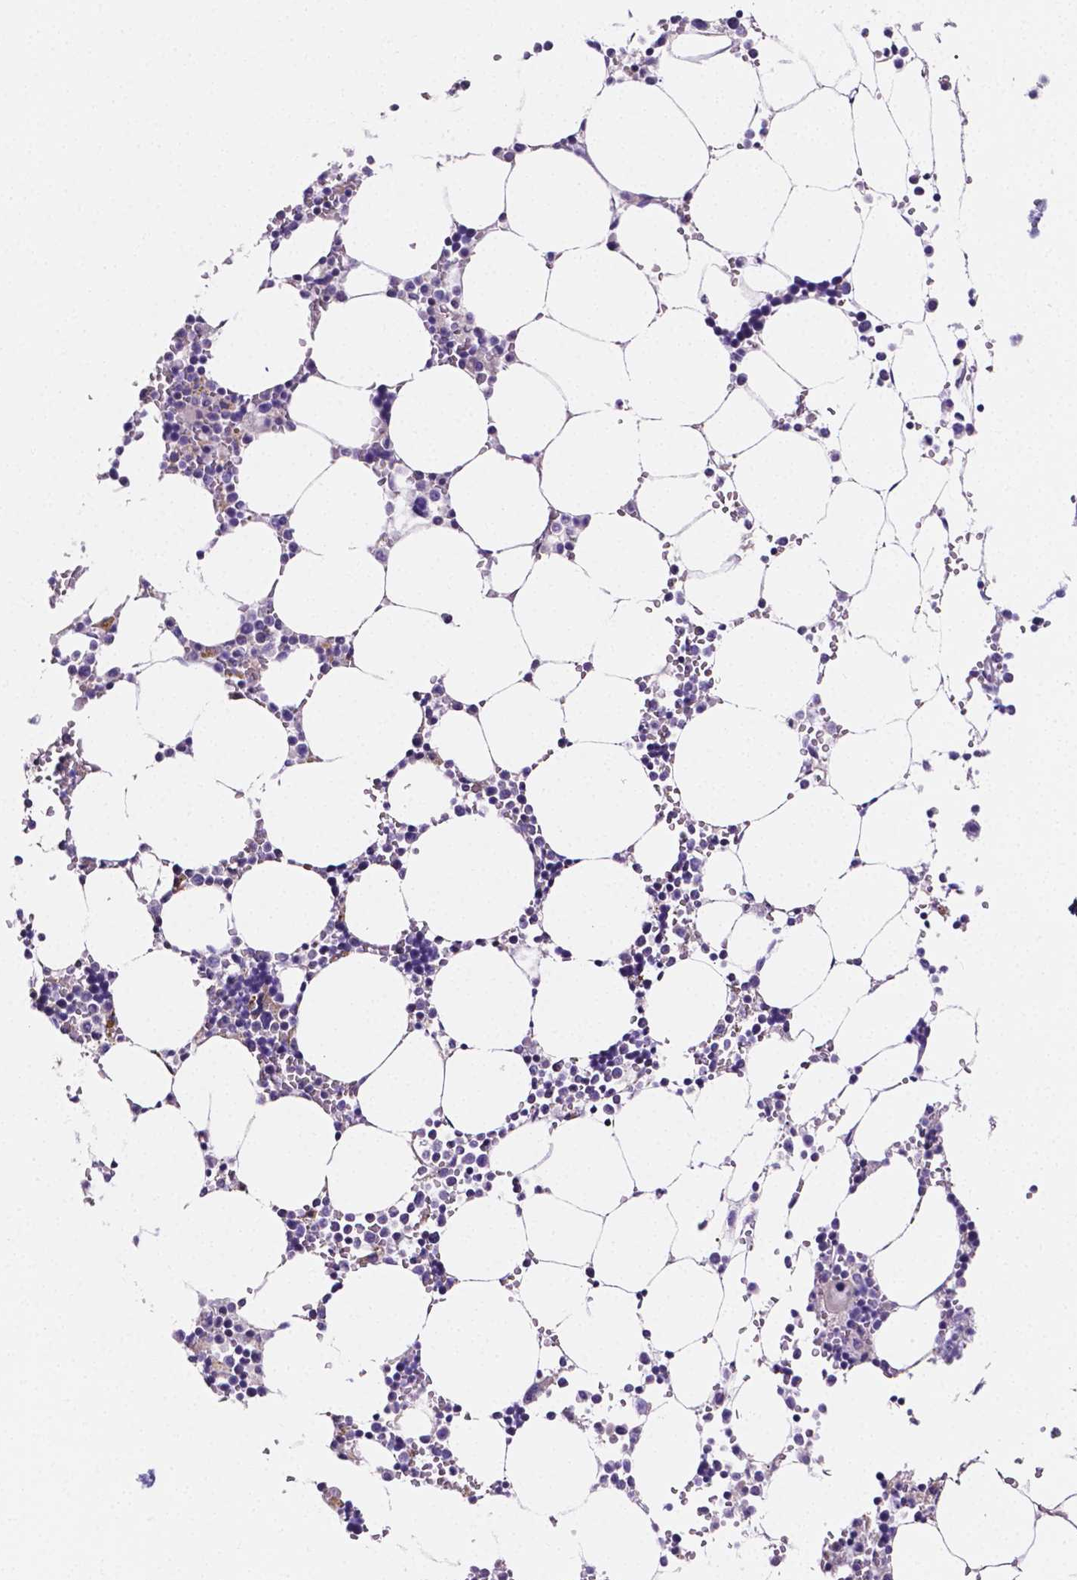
{"staining": {"intensity": "moderate", "quantity": "<25%", "location": "cytoplasmic/membranous,nuclear"}, "tissue": "bone marrow", "cell_type": "Hematopoietic cells", "image_type": "normal", "snomed": [{"axis": "morphology", "description": "Normal tissue, NOS"}, {"axis": "topography", "description": "Bone marrow"}], "caption": "The micrograph shows a brown stain indicating the presence of a protein in the cytoplasmic/membranous,nuclear of hematopoietic cells in bone marrow.", "gene": "NRGN", "patient": {"sex": "male", "age": 64}}